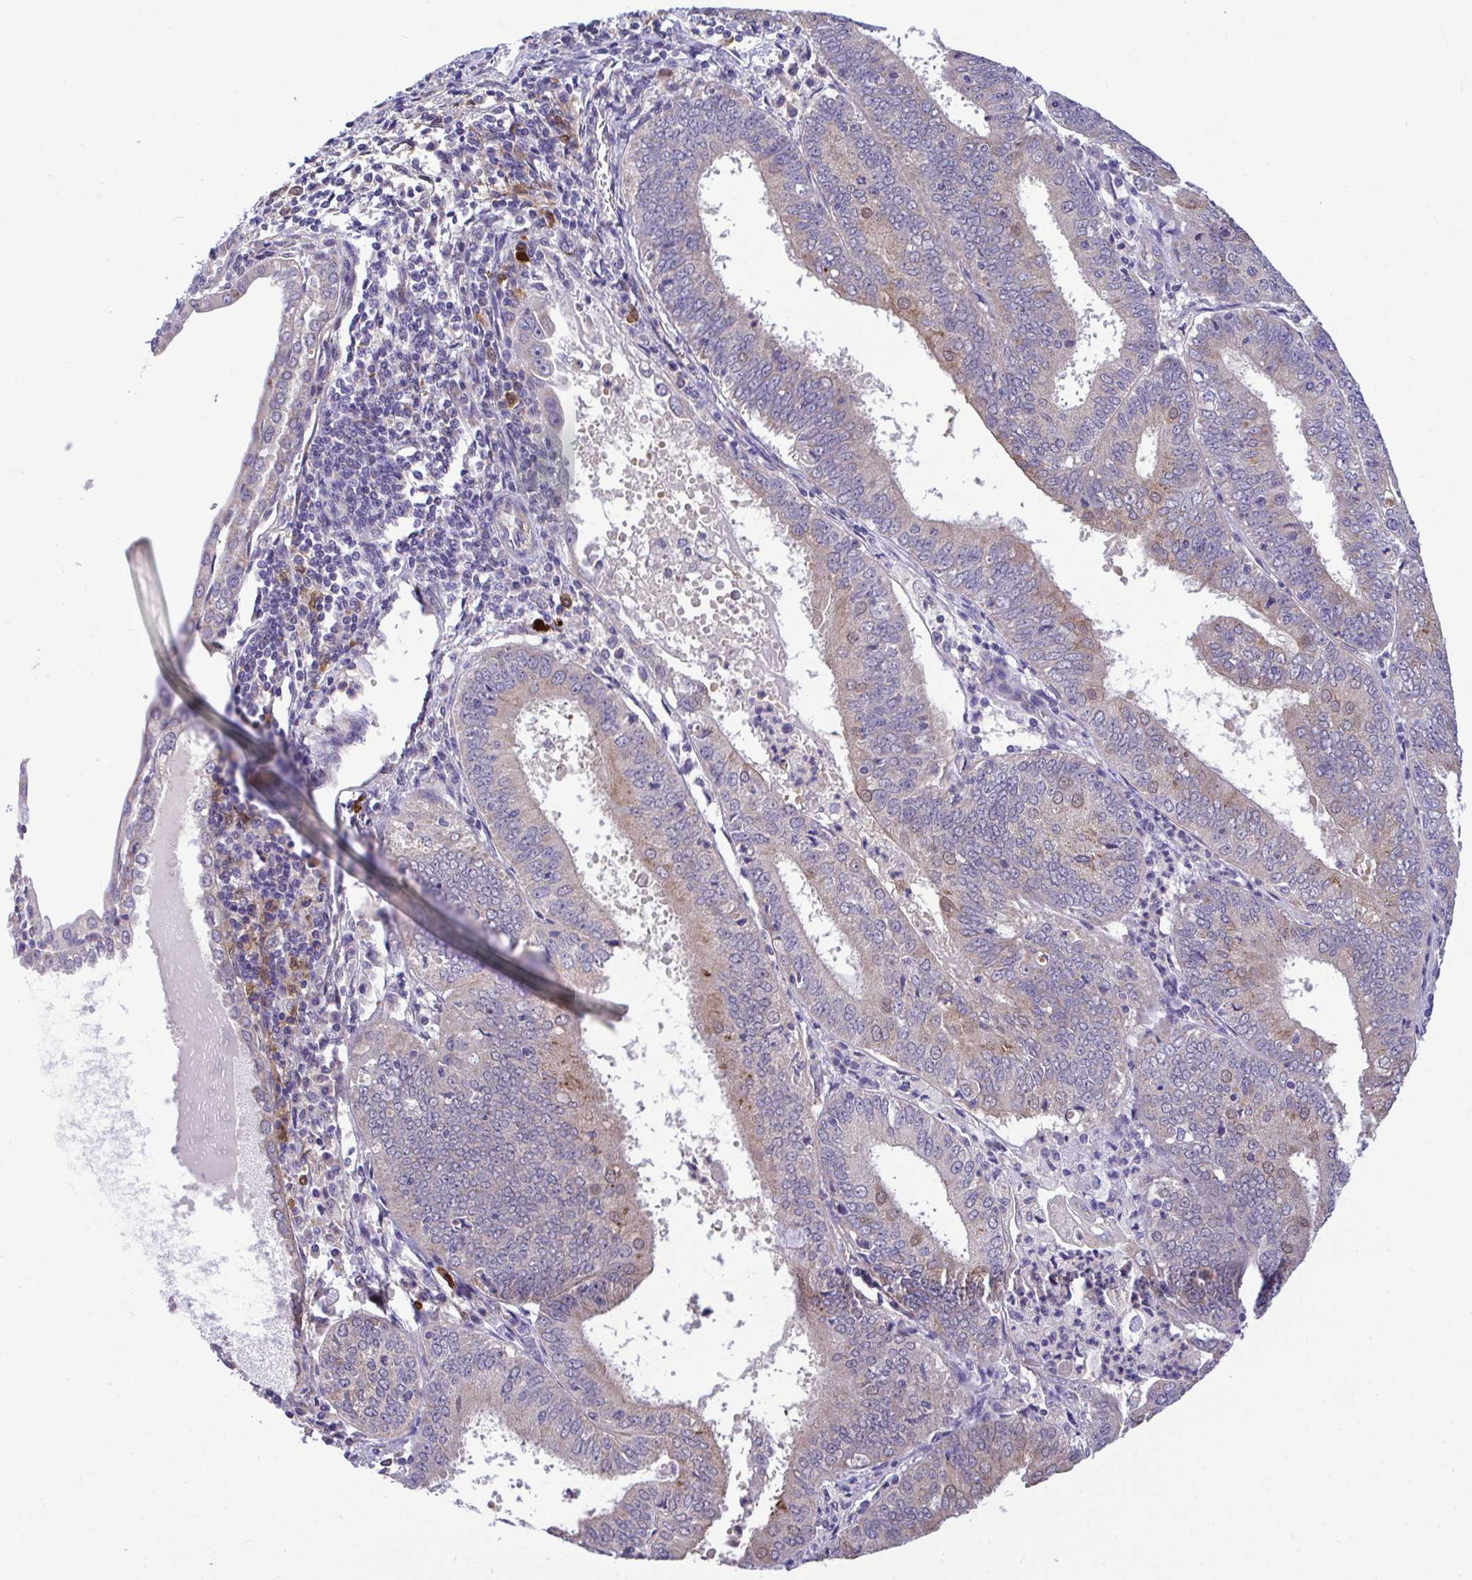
{"staining": {"intensity": "weak", "quantity": "25%-75%", "location": "cytoplasmic/membranous"}, "tissue": "cervical cancer", "cell_type": "Tumor cells", "image_type": "cancer", "snomed": [{"axis": "morphology", "description": "Adenocarcinoma, NOS"}, {"axis": "topography", "description": "Cervix"}], "caption": "Weak cytoplasmic/membranous expression is seen in approximately 25%-75% of tumor cells in cervical cancer. The staining was performed using DAB, with brown indicating positive protein expression. Nuclei are stained blue with hematoxylin.", "gene": "SARS2", "patient": {"sex": "female", "age": 56}}